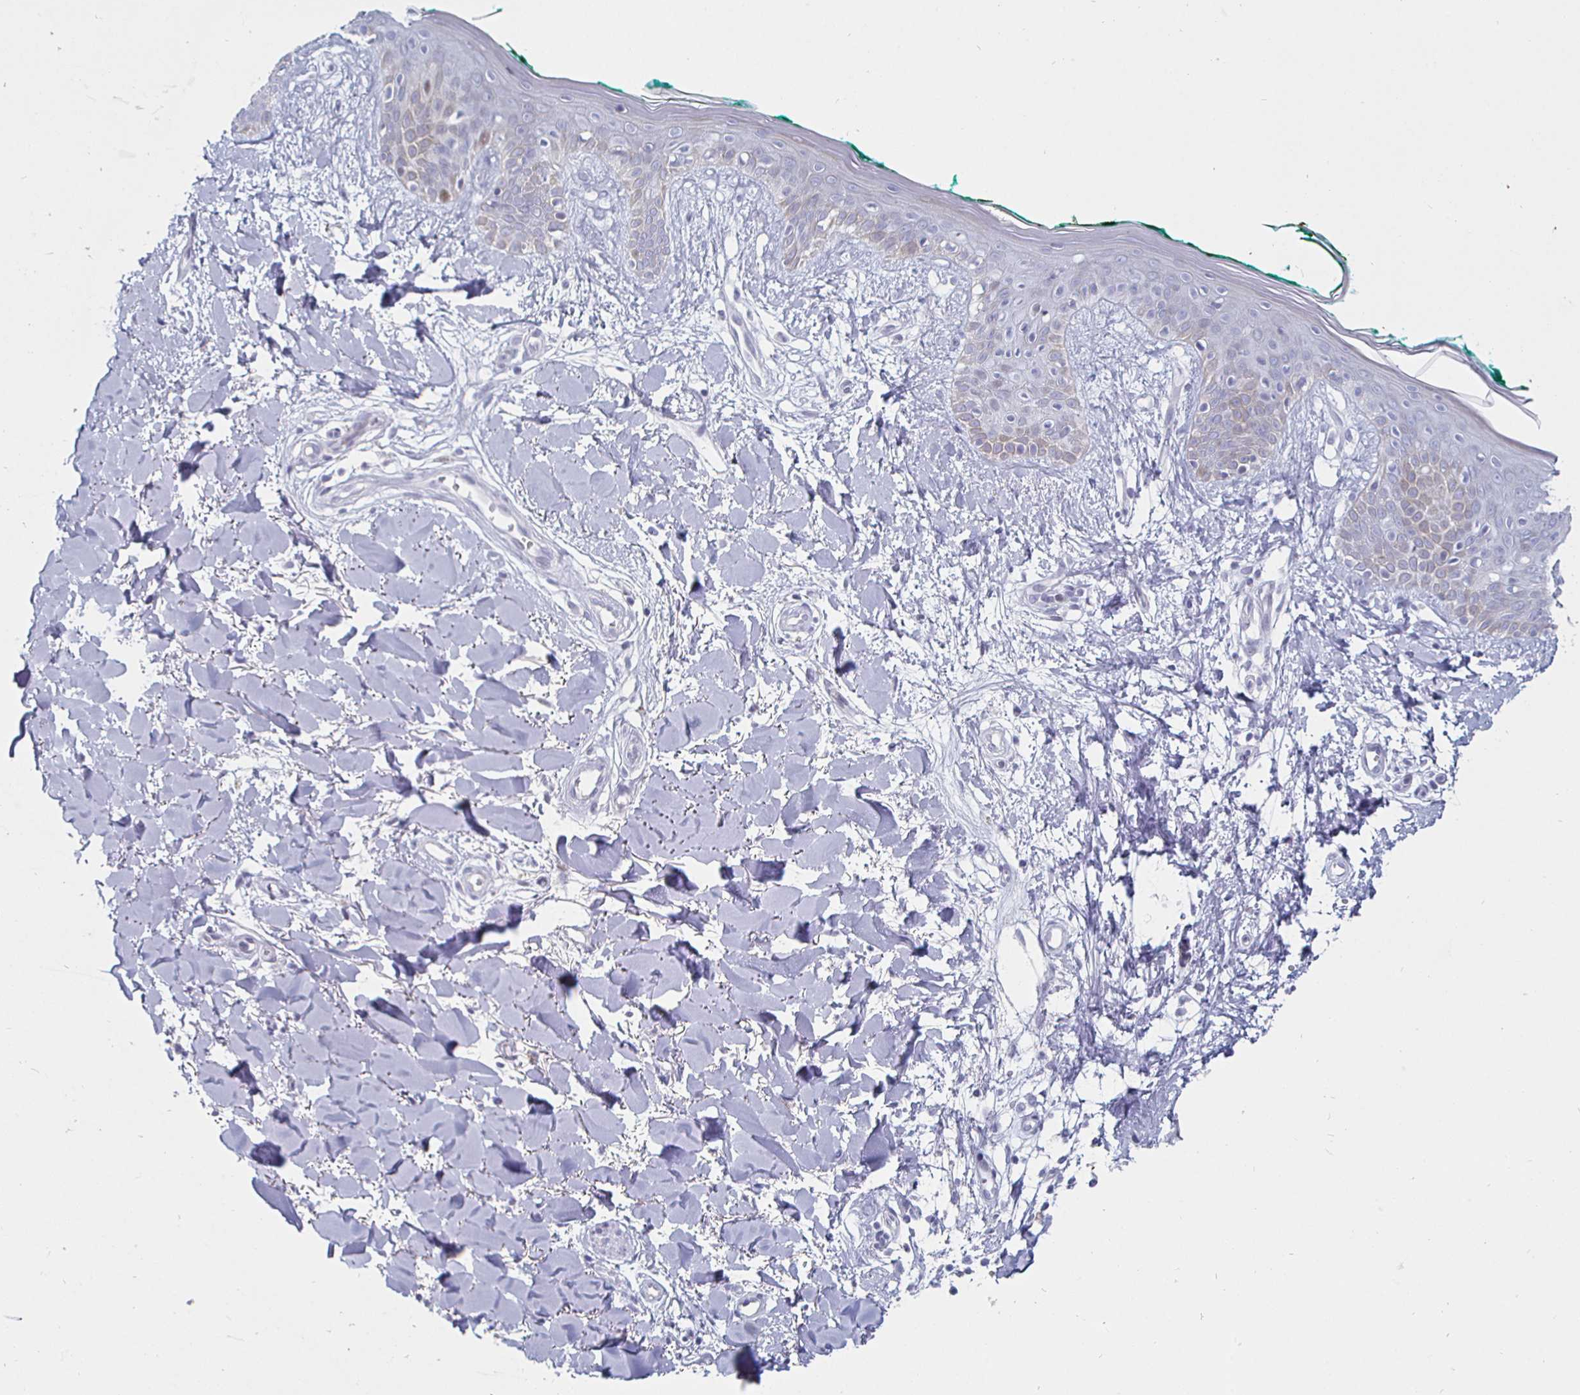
{"staining": {"intensity": "negative", "quantity": "none", "location": "none"}, "tissue": "skin", "cell_type": "Fibroblasts", "image_type": "normal", "snomed": [{"axis": "morphology", "description": "Normal tissue, NOS"}, {"axis": "topography", "description": "Skin"}], "caption": "Immunohistochemistry (IHC) of benign human skin exhibits no expression in fibroblasts. (DAB (3,3'-diaminobenzidine) immunohistochemistry (IHC) visualized using brightfield microscopy, high magnification).", "gene": "DMRTB1", "patient": {"sex": "female", "age": 34}}